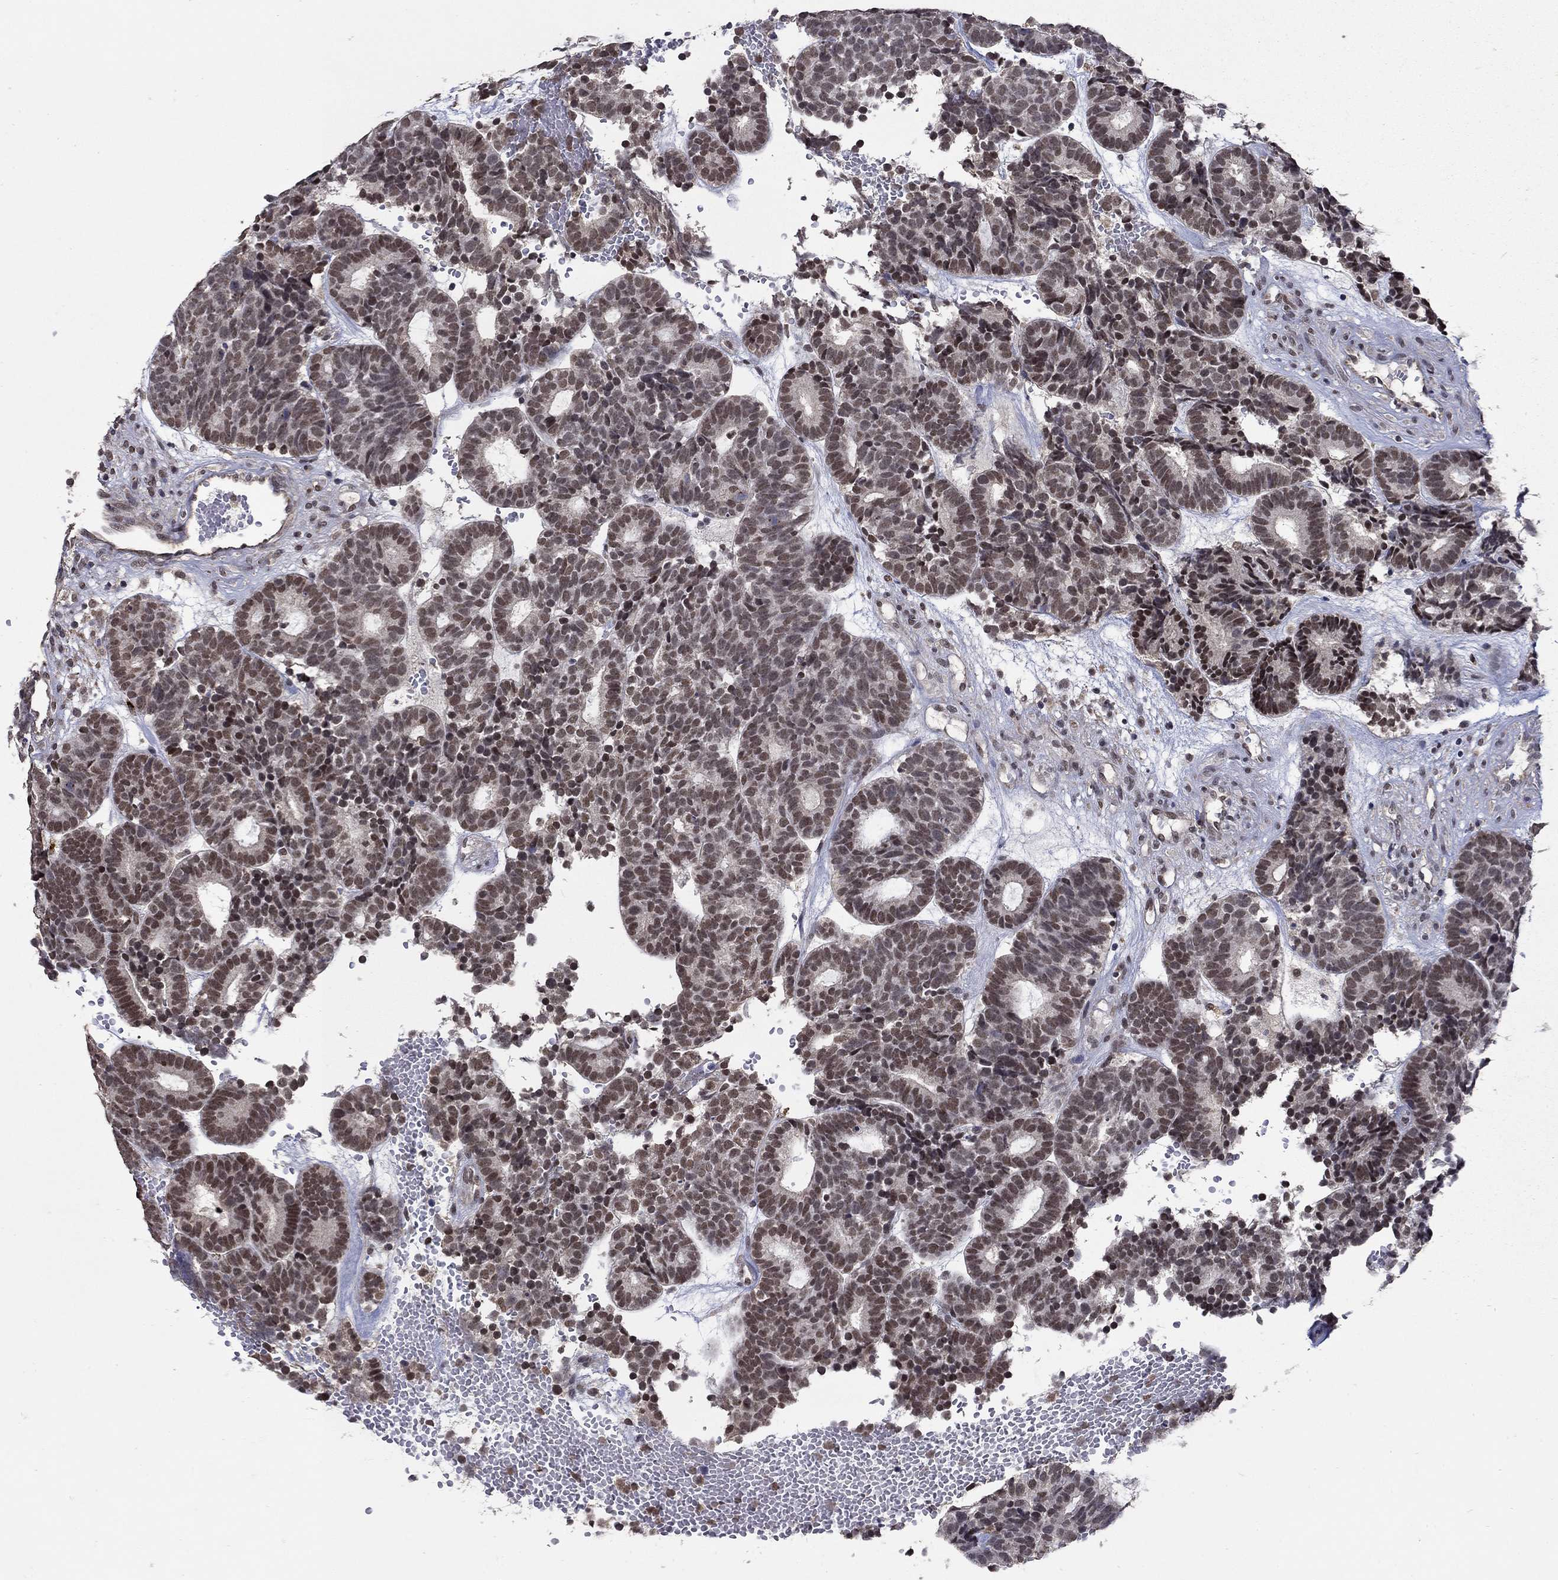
{"staining": {"intensity": "weak", "quantity": "25%-75%", "location": "nuclear"}, "tissue": "head and neck cancer", "cell_type": "Tumor cells", "image_type": "cancer", "snomed": [{"axis": "morphology", "description": "Adenocarcinoma, NOS"}, {"axis": "topography", "description": "Head-Neck"}], "caption": "A low amount of weak nuclear positivity is appreciated in about 25%-75% of tumor cells in head and neck cancer (adenocarcinoma) tissue. (DAB IHC, brown staining for protein, blue staining for nuclei).", "gene": "GRIA3", "patient": {"sex": "female", "age": 81}}